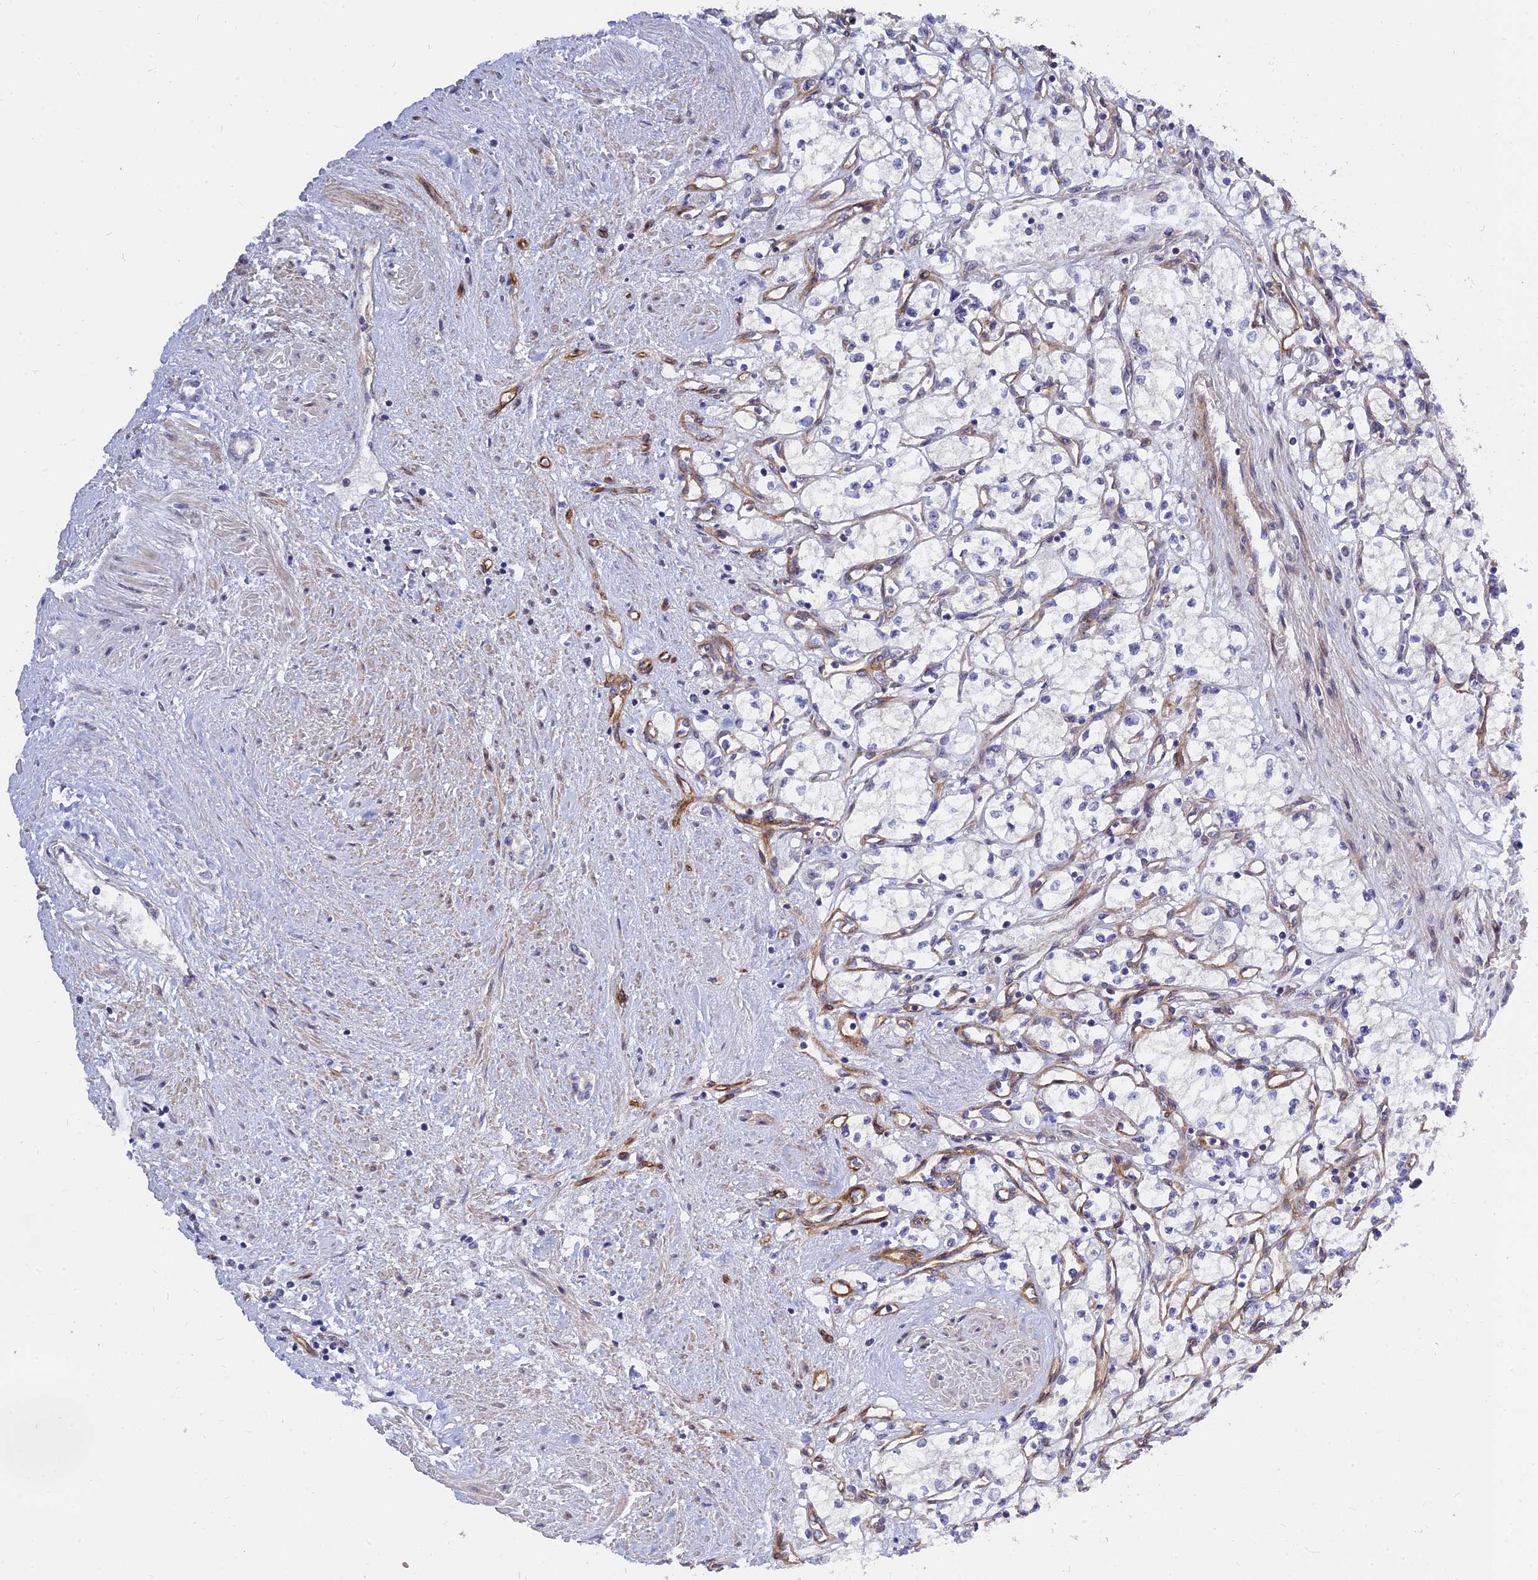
{"staining": {"intensity": "negative", "quantity": "none", "location": "none"}, "tissue": "renal cancer", "cell_type": "Tumor cells", "image_type": "cancer", "snomed": [{"axis": "morphology", "description": "Adenocarcinoma, NOS"}, {"axis": "topography", "description": "Kidney"}], "caption": "This is an immunohistochemistry (IHC) image of human renal cancer (adenocarcinoma). There is no positivity in tumor cells.", "gene": "MRPL35", "patient": {"sex": "male", "age": 59}}